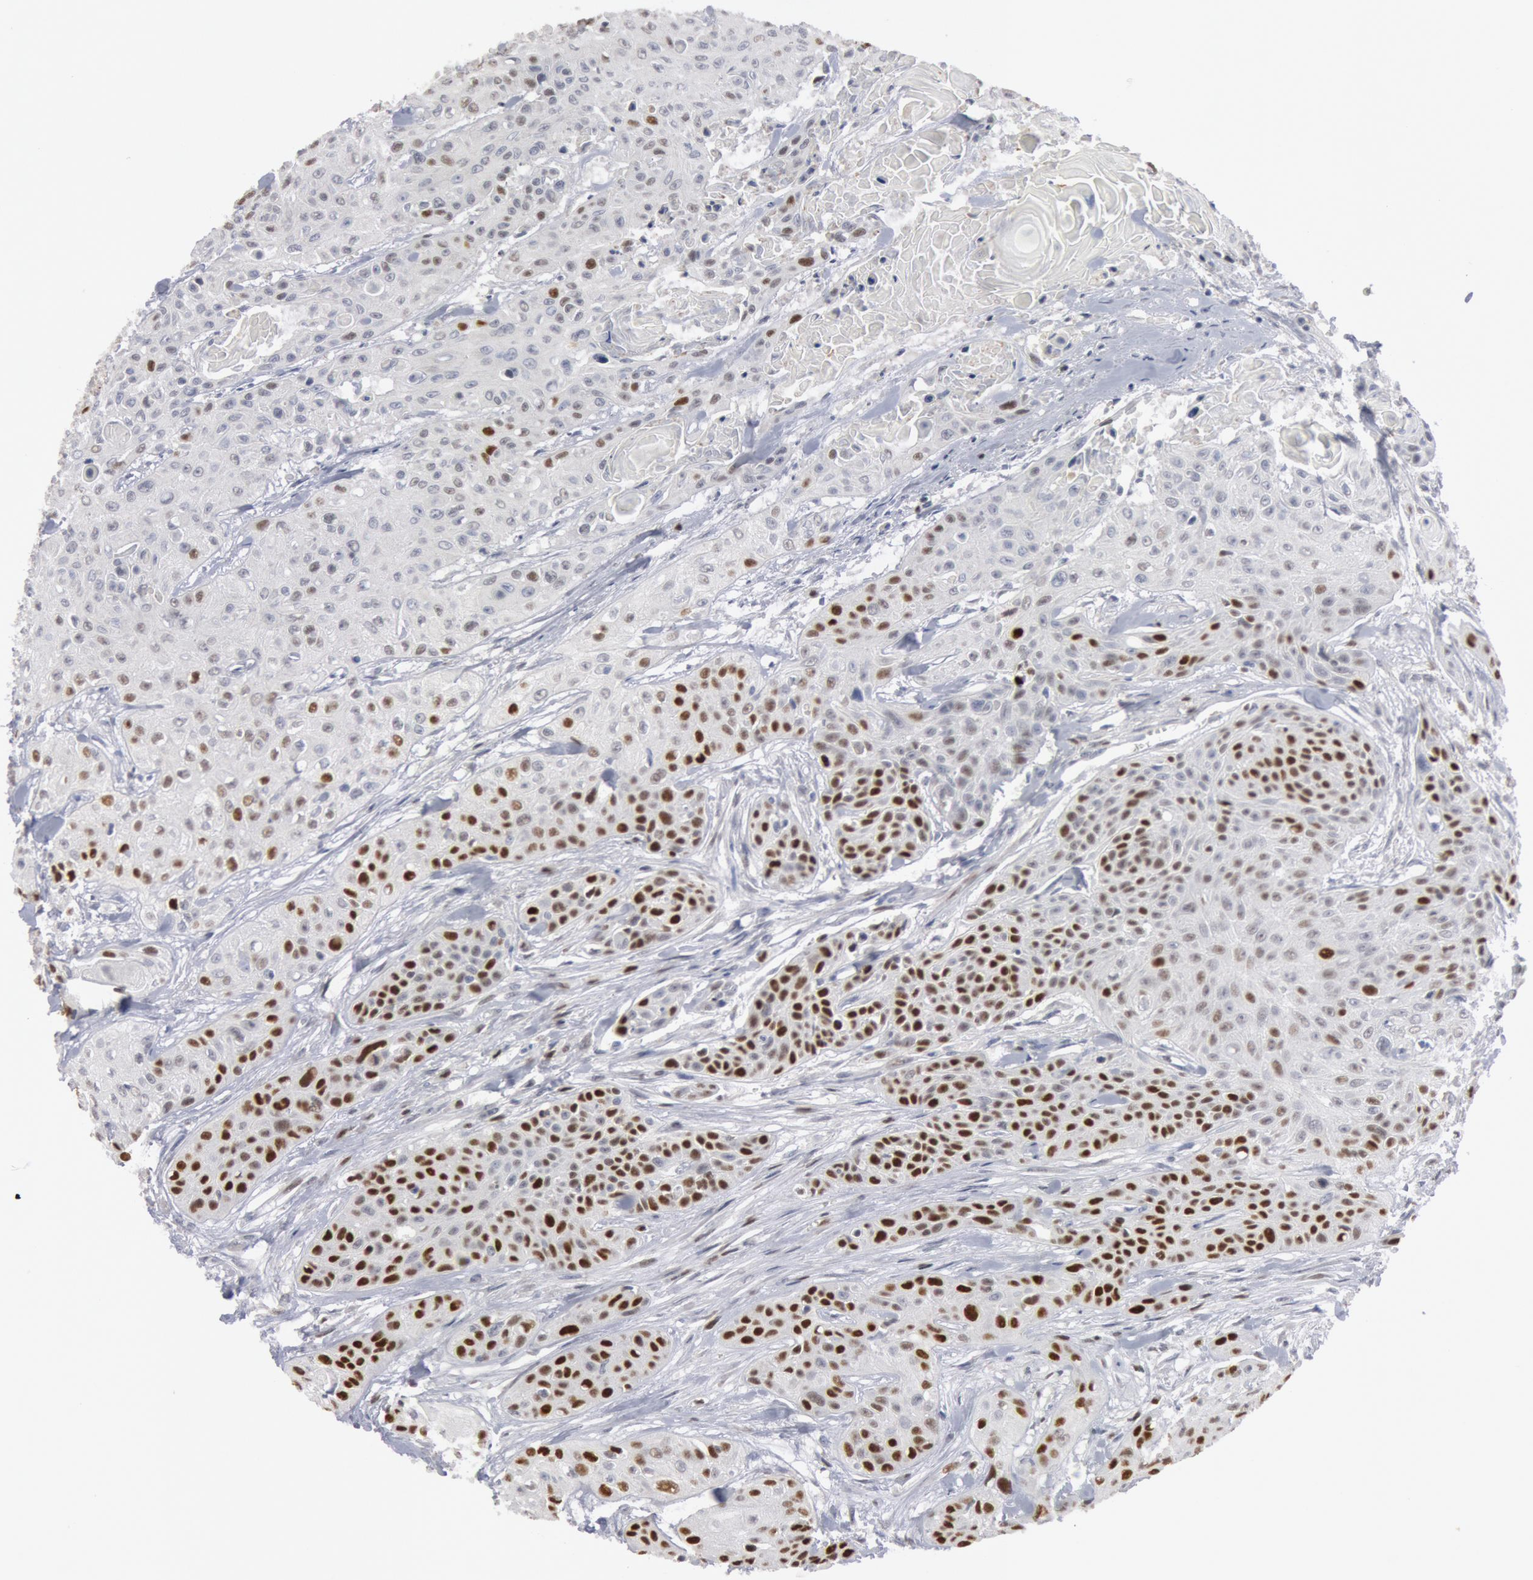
{"staining": {"intensity": "strong", "quantity": "25%-75%", "location": "nuclear"}, "tissue": "head and neck cancer", "cell_type": "Tumor cells", "image_type": "cancer", "snomed": [{"axis": "morphology", "description": "Squamous cell carcinoma, NOS"}, {"axis": "morphology", "description": "Squamous cell carcinoma, metastatic, NOS"}, {"axis": "topography", "description": "Lymph node"}, {"axis": "topography", "description": "Salivary gland"}, {"axis": "topography", "description": "Head-Neck"}], "caption": "Protein analysis of head and neck metastatic squamous cell carcinoma tissue demonstrates strong nuclear positivity in approximately 25%-75% of tumor cells.", "gene": "WDHD1", "patient": {"sex": "female", "age": 74}}